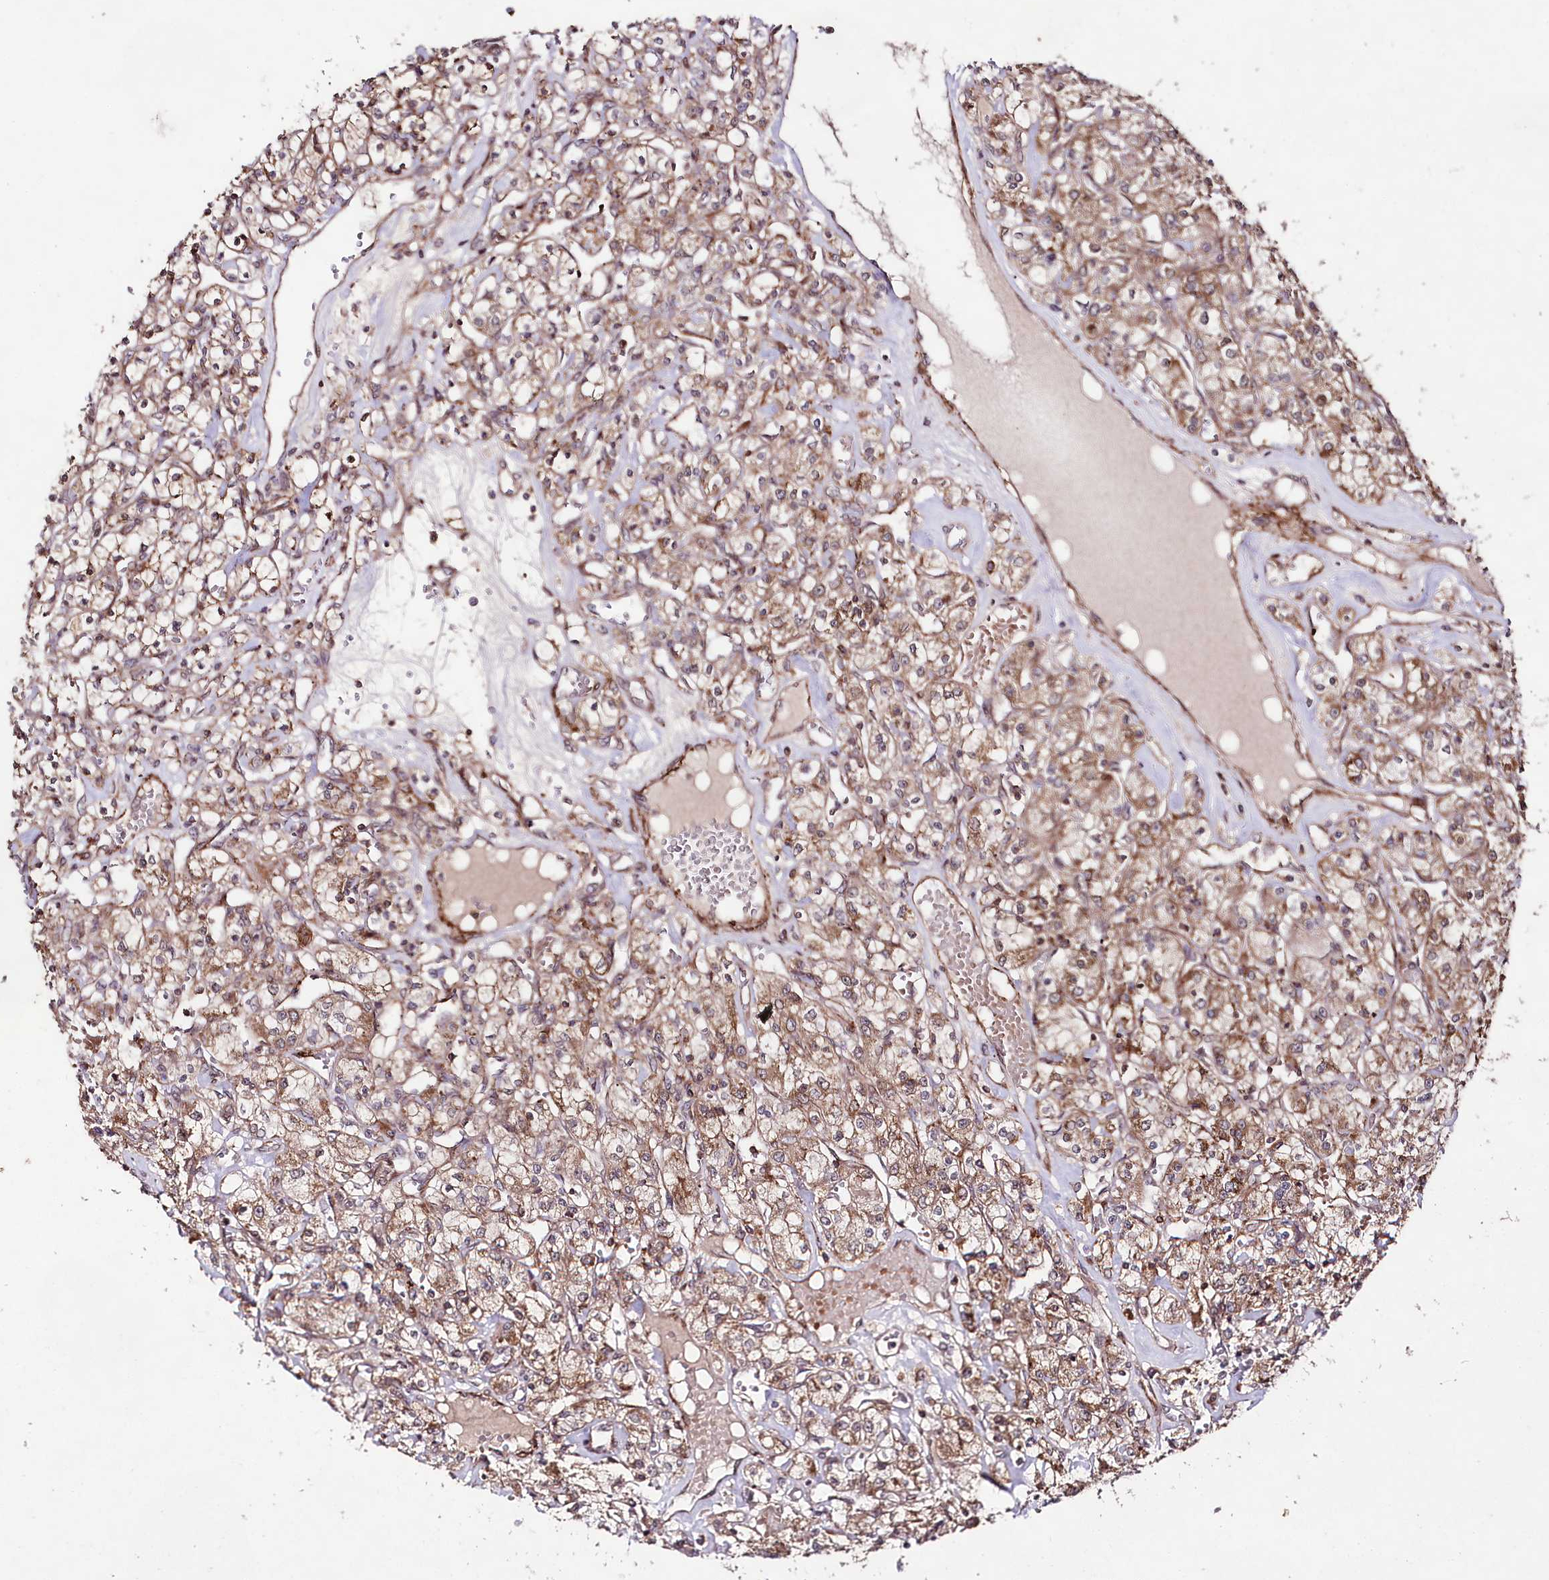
{"staining": {"intensity": "moderate", "quantity": ">75%", "location": "cytoplasmic/membranous"}, "tissue": "renal cancer", "cell_type": "Tumor cells", "image_type": "cancer", "snomed": [{"axis": "morphology", "description": "Adenocarcinoma, NOS"}, {"axis": "topography", "description": "Kidney"}], "caption": "Protein staining of renal cancer (adenocarcinoma) tissue reveals moderate cytoplasmic/membranous staining in about >75% of tumor cells.", "gene": "PHLDB1", "patient": {"sex": "female", "age": 59}}